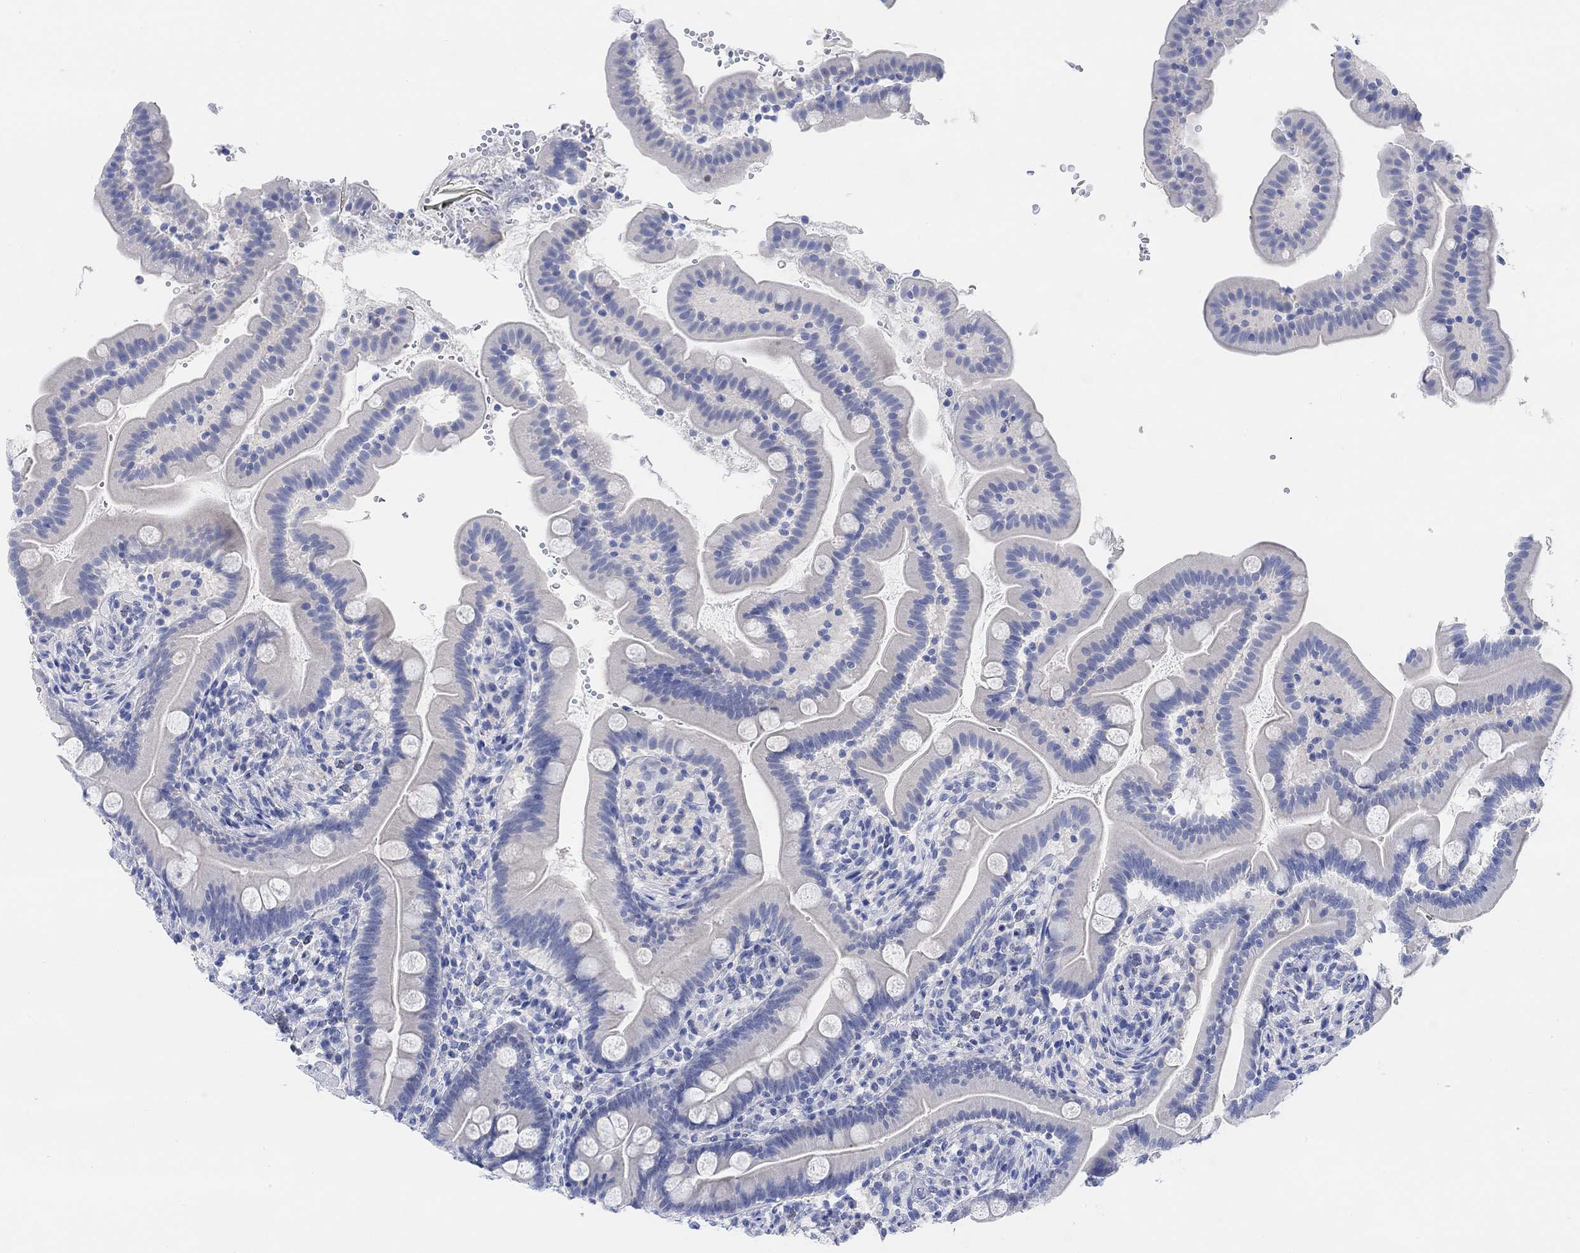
{"staining": {"intensity": "negative", "quantity": "none", "location": "none"}, "tissue": "small intestine", "cell_type": "Glandular cells", "image_type": "normal", "snomed": [{"axis": "morphology", "description": "Normal tissue, NOS"}, {"axis": "topography", "description": "Small intestine"}], "caption": "IHC image of normal human small intestine stained for a protein (brown), which displays no positivity in glandular cells. Brightfield microscopy of immunohistochemistry stained with DAB (brown) and hematoxylin (blue), captured at high magnification.", "gene": "ENO4", "patient": {"sex": "female", "age": 44}}